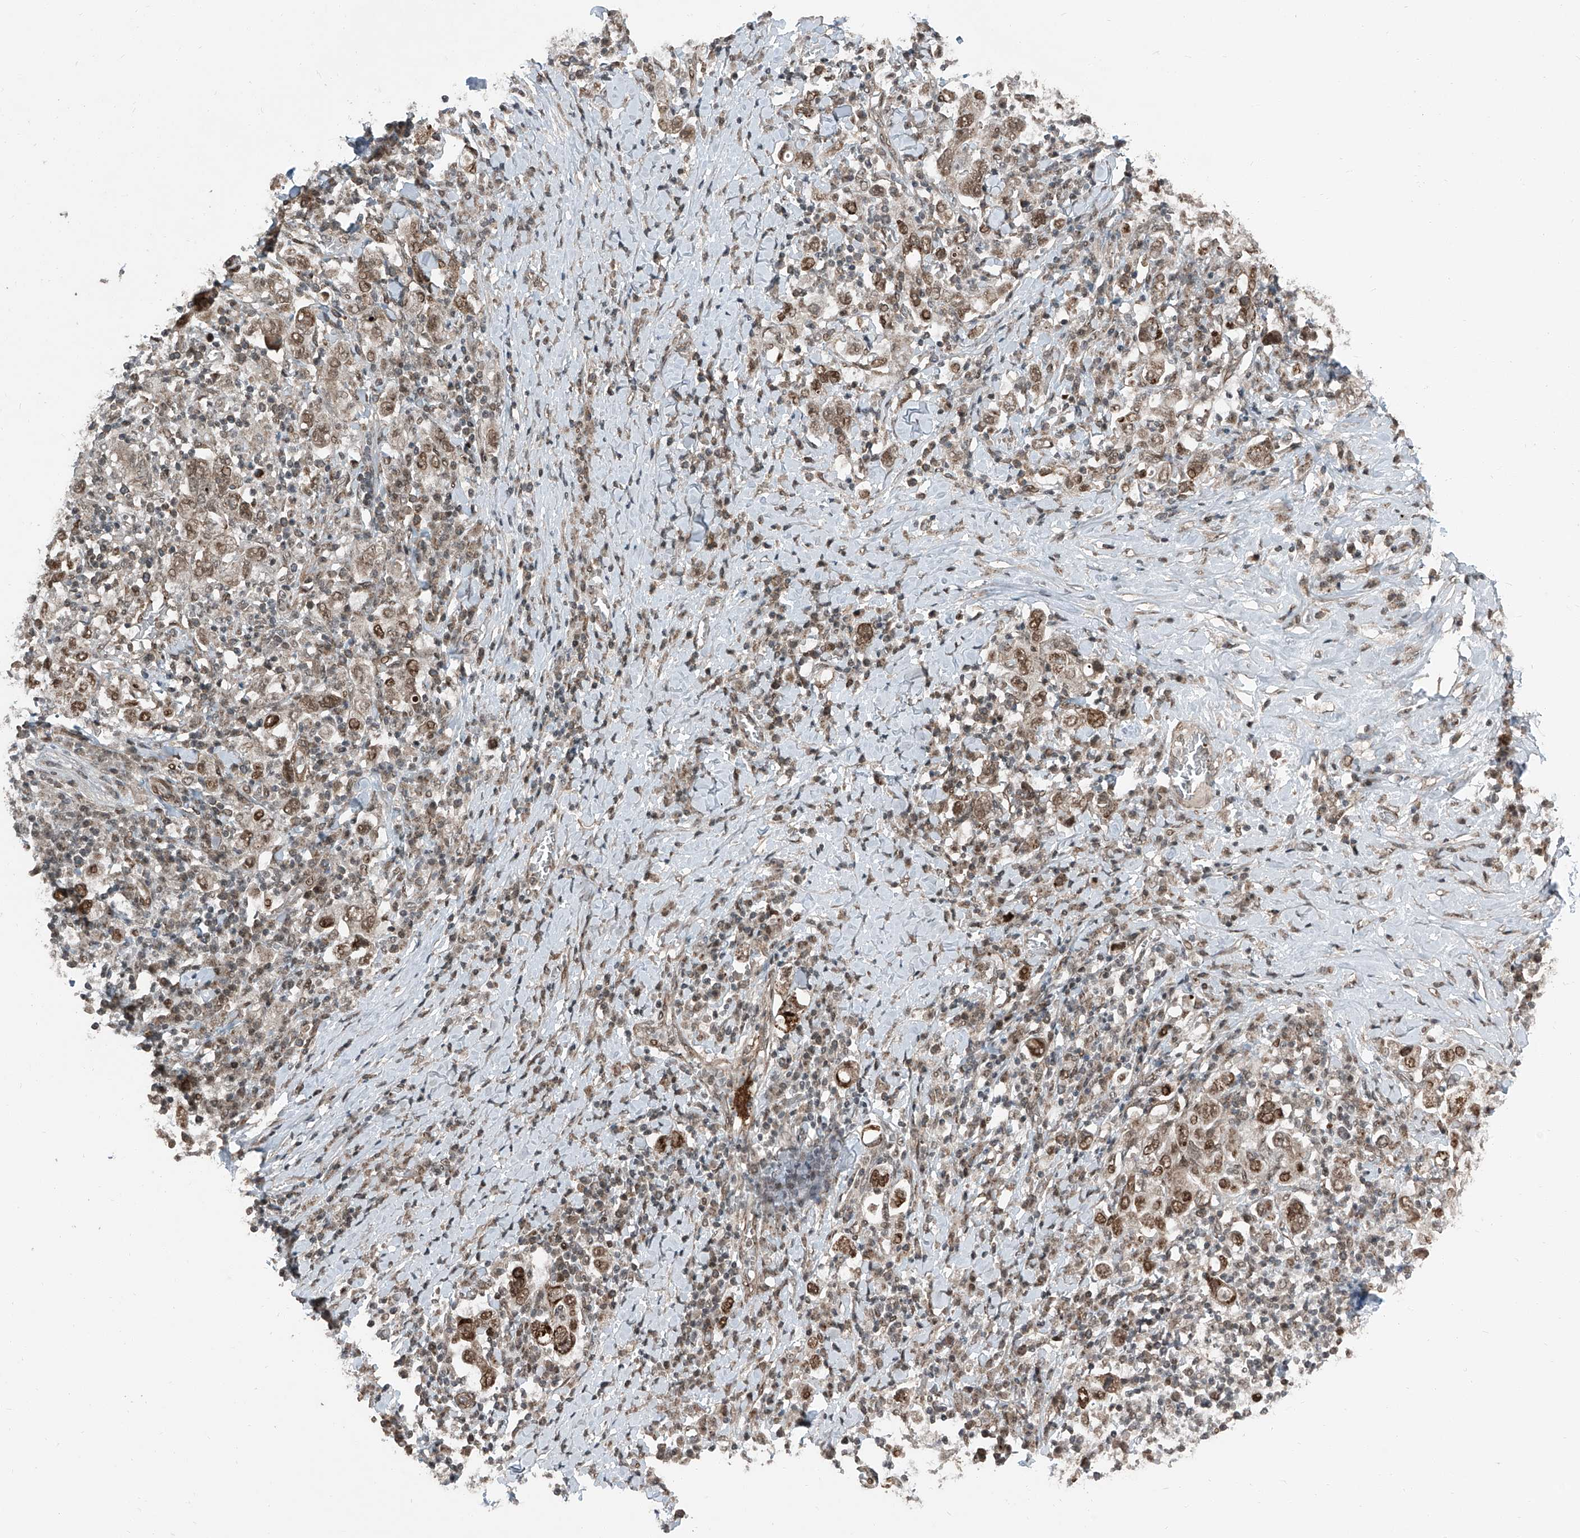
{"staining": {"intensity": "moderate", "quantity": ">75%", "location": "nuclear"}, "tissue": "stomach cancer", "cell_type": "Tumor cells", "image_type": "cancer", "snomed": [{"axis": "morphology", "description": "Adenocarcinoma, NOS"}, {"axis": "topography", "description": "Stomach, upper"}], "caption": "Stomach adenocarcinoma stained with DAB (3,3'-diaminobenzidine) IHC exhibits medium levels of moderate nuclear positivity in approximately >75% of tumor cells.", "gene": "ZNF570", "patient": {"sex": "male", "age": 62}}